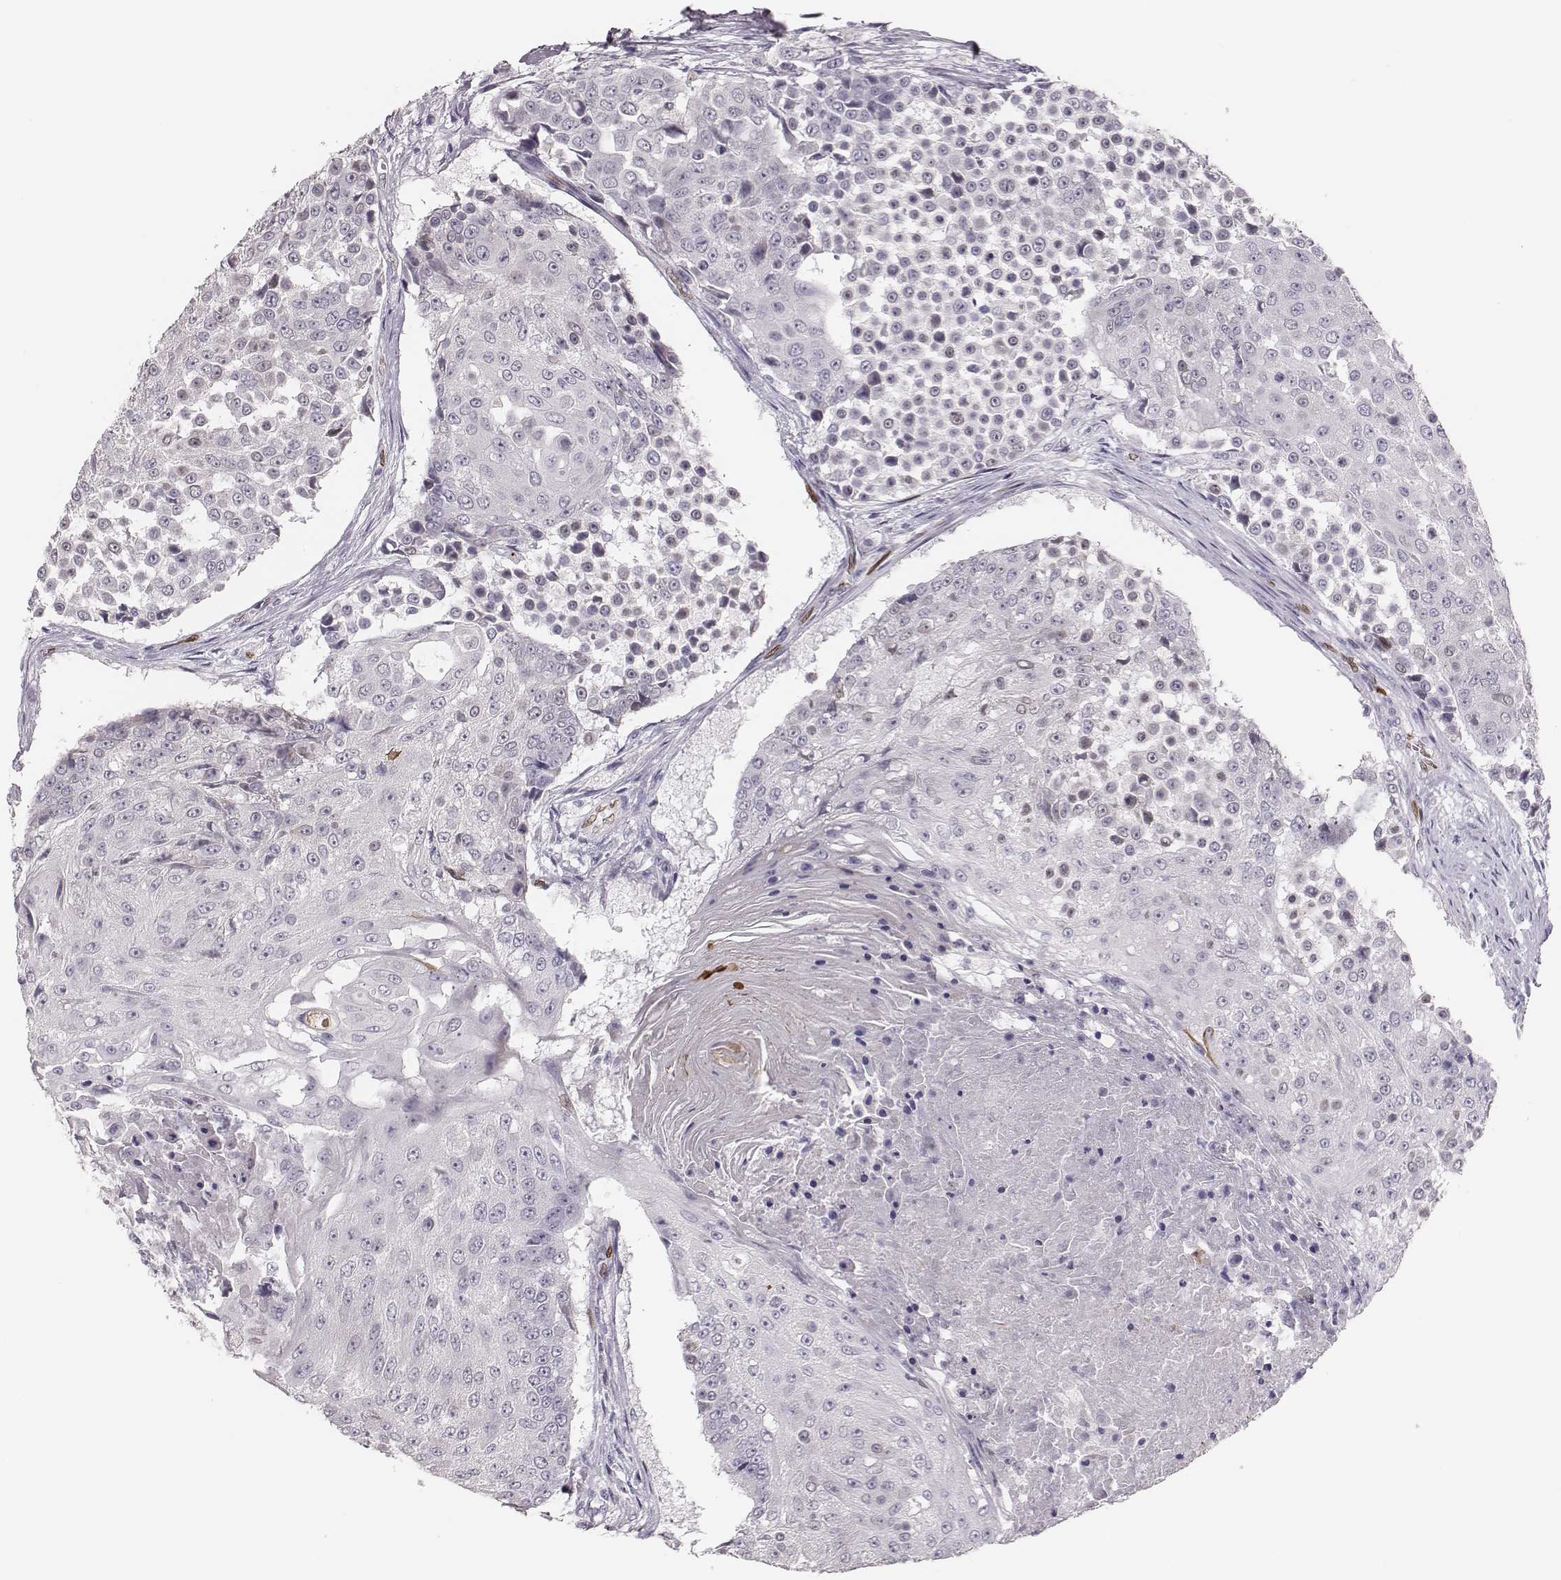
{"staining": {"intensity": "negative", "quantity": "none", "location": "none"}, "tissue": "urothelial cancer", "cell_type": "Tumor cells", "image_type": "cancer", "snomed": [{"axis": "morphology", "description": "Urothelial carcinoma, High grade"}, {"axis": "topography", "description": "Urinary bladder"}], "caption": "There is no significant positivity in tumor cells of high-grade urothelial carcinoma.", "gene": "ADGRF4", "patient": {"sex": "female", "age": 63}}